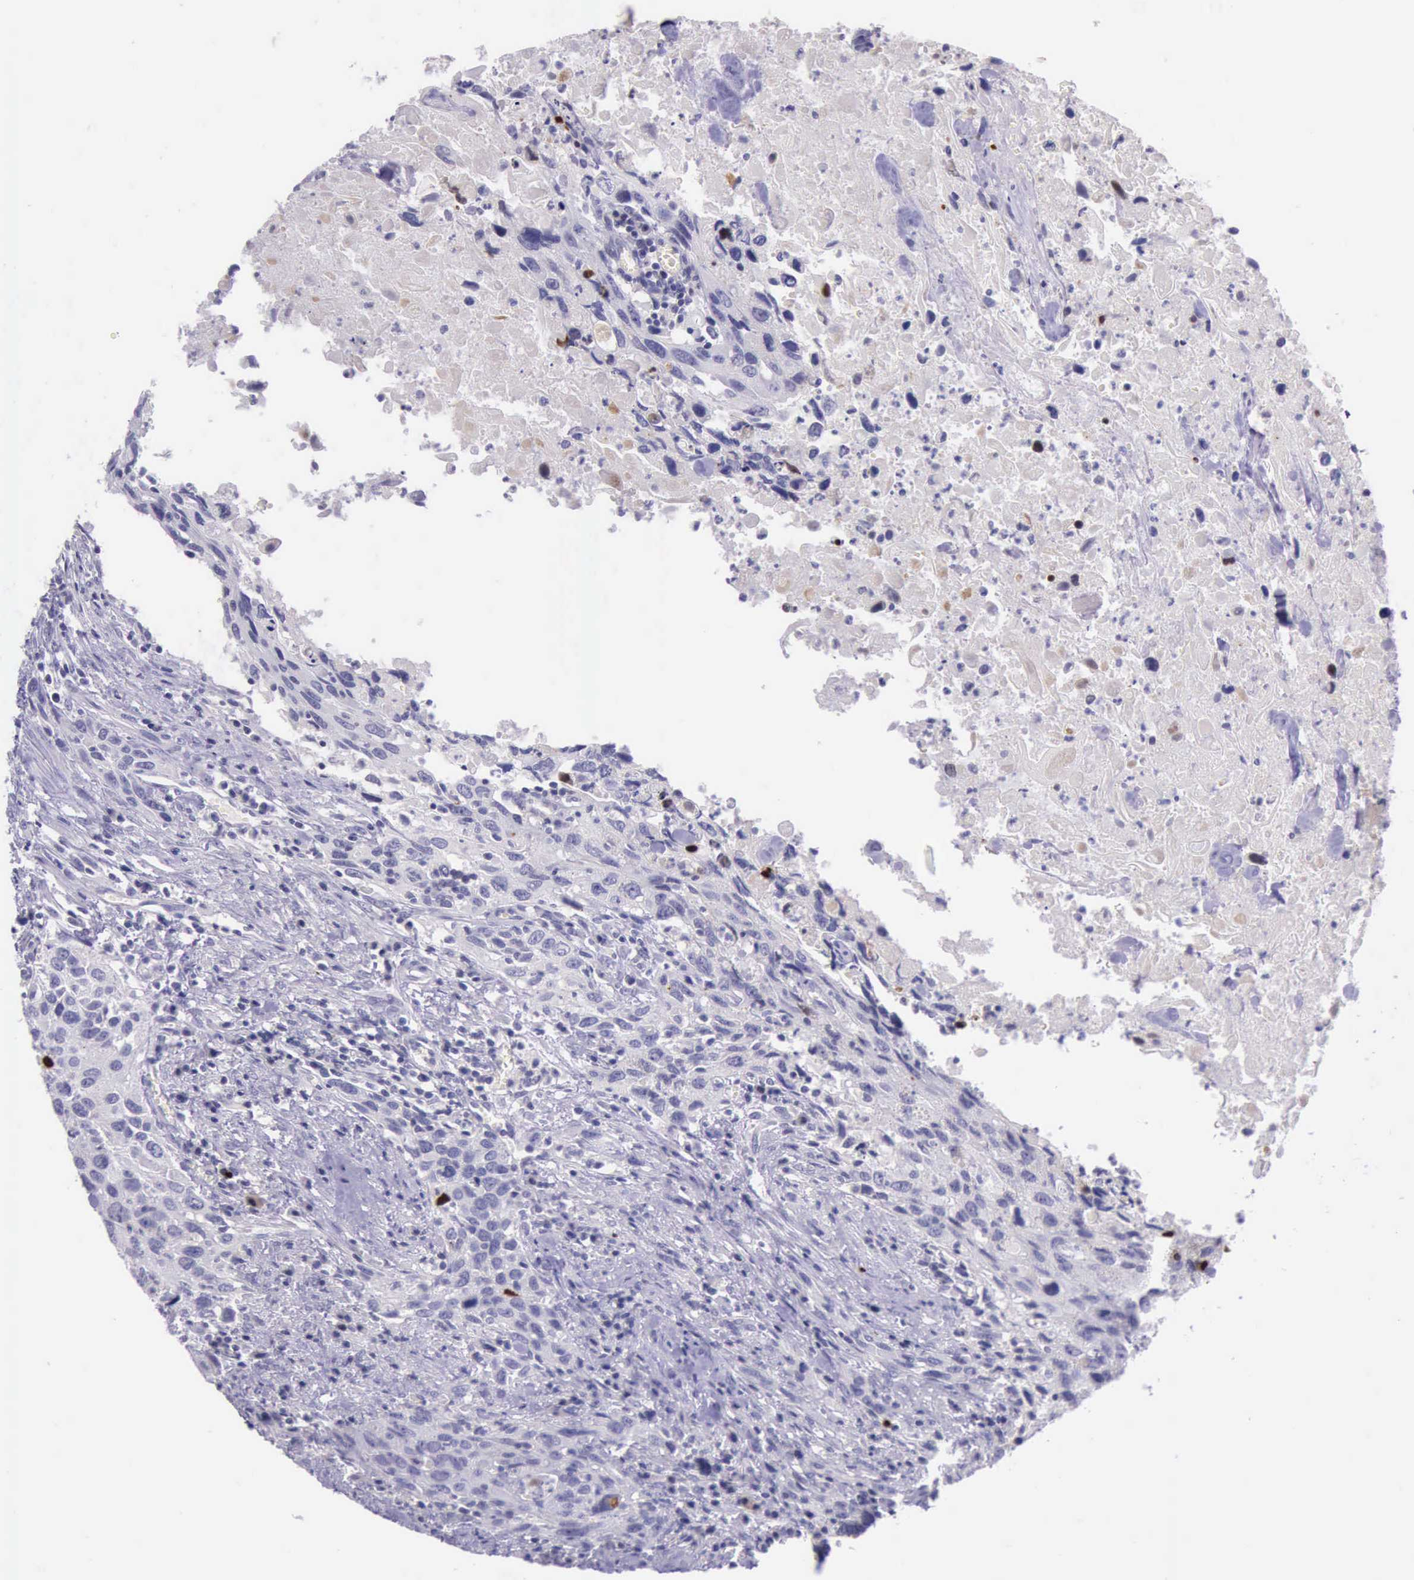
{"staining": {"intensity": "strong", "quantity": "<25%", "location": "nuclear"}, "tissue": "urothelial cancer", "cell_type": "Tumor cells", "image_type": "cancer", "snomed": [{"axis": "morphology", "description": "Urothelial carcinoma, High grade"}, {"axis": "topography", "description": "Urinary bladder"}], "caption": "Brown immunohistochemical staining in human urothelial carcinoma (high-grade) shows strong nuclear staining in about <25% of tumor cells. The staining is performed using DAB (3,3'-diaminobenzidine) brown chromogen to label protein expression. The nuclei are counter-stained blue using hematoxylin.", "gene": "PARP1", "patient": {"sex": "male", "age": 71}}